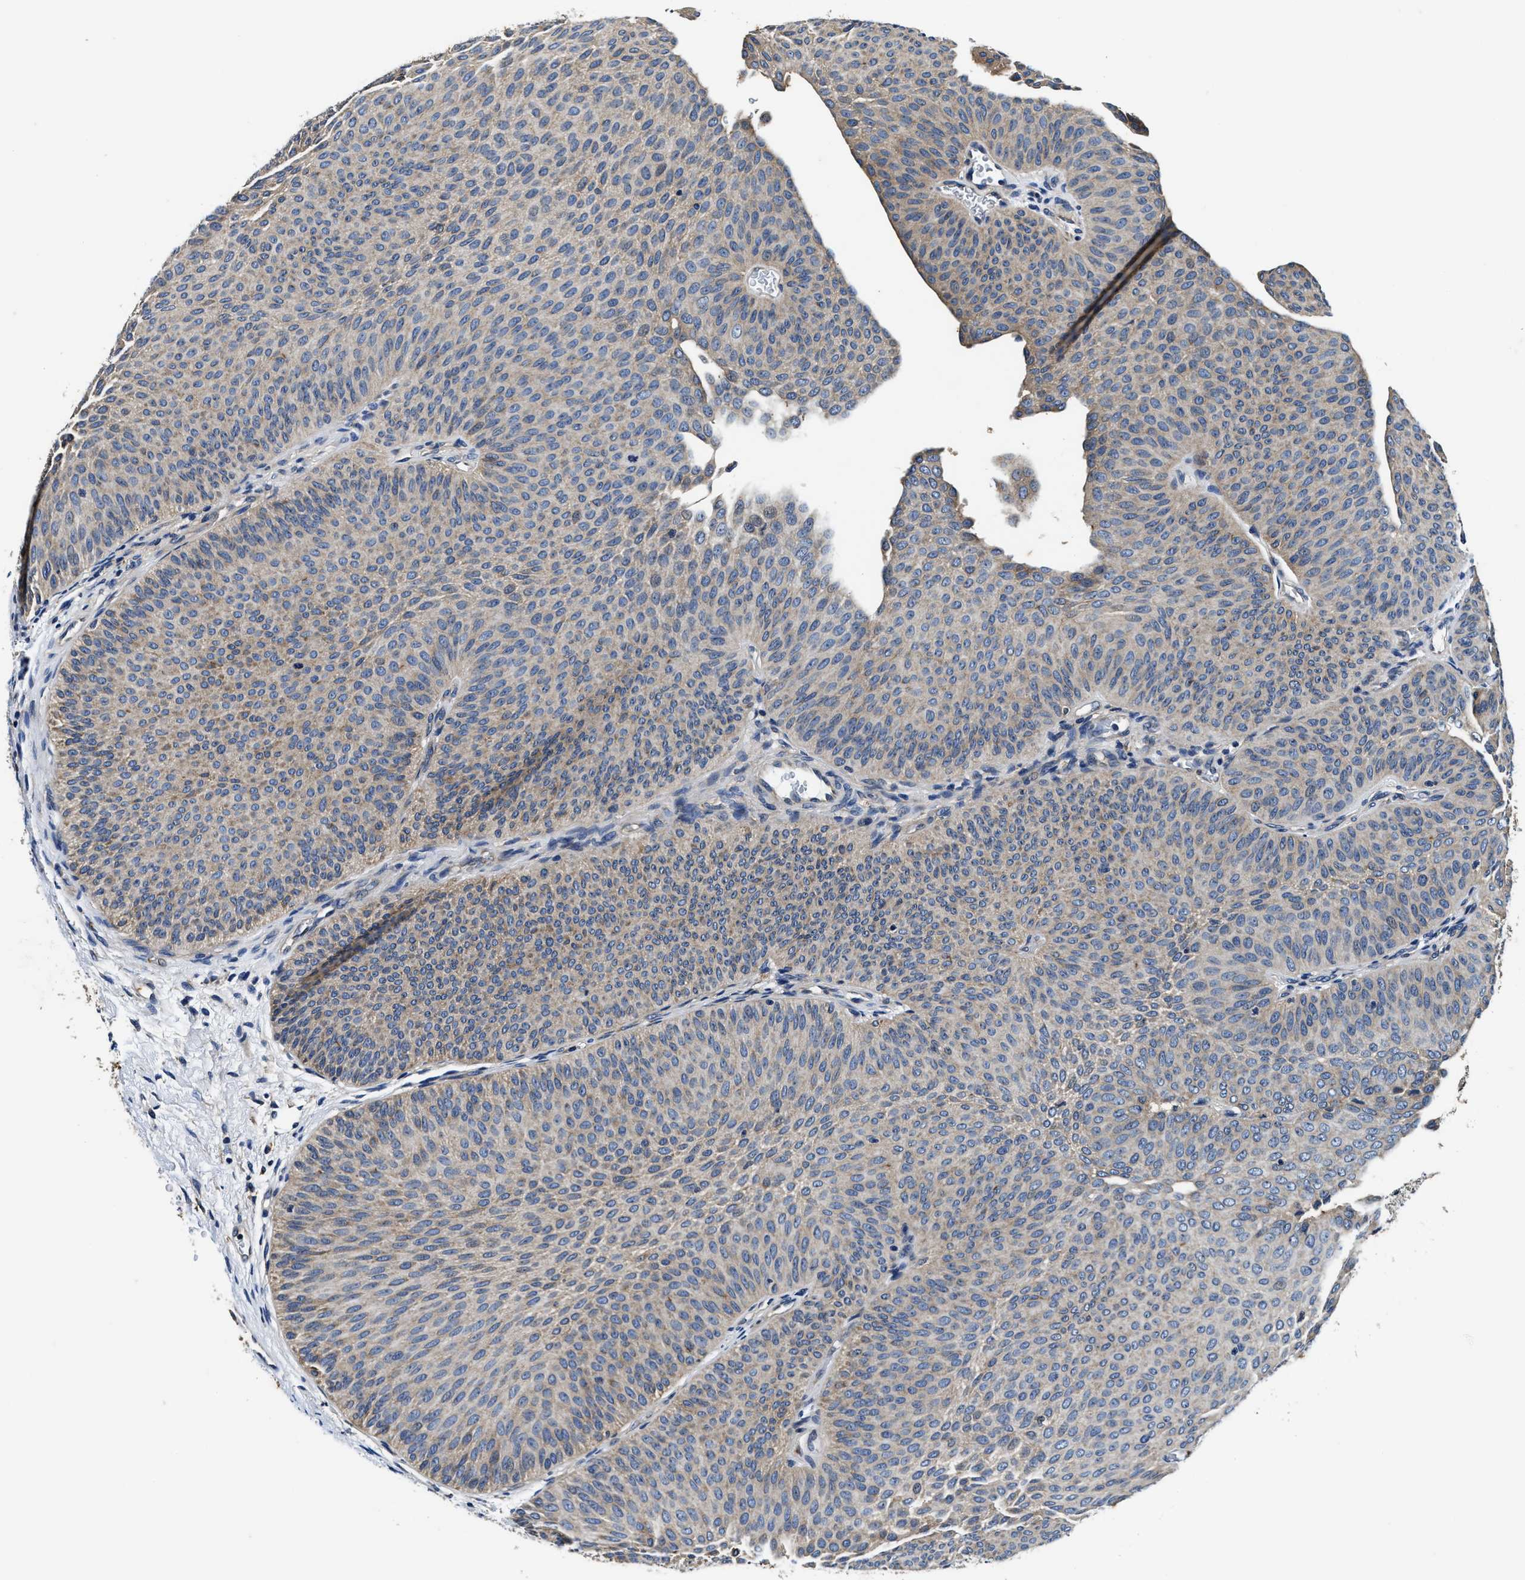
{"staining": {"intensity": "moderate", "quantity": "25%-75%", "location": "cytoplasmic/membranous"}, "tissue": "urothelial cancer", "cell_type": "Tumor cells", "image_type": "cancer", "snomed": [{"axis": "morphology", "description": "Urothelial carcinoma, Low grade"}, {"axis": "topography", "description": "Urinary bladder"}], "caption": "IHC image of neoplastic tissue: urothelial cancer stained using immunohistochemistry (IHC) shows medium levels of moderate protein expression localized specifically in the cytoplasmic/membranous of tumor cells, appearing as a cytoplasmic/membranous brown color.", "gene": "PI4KB", "patient": {"sex": "female", "age": 60}}